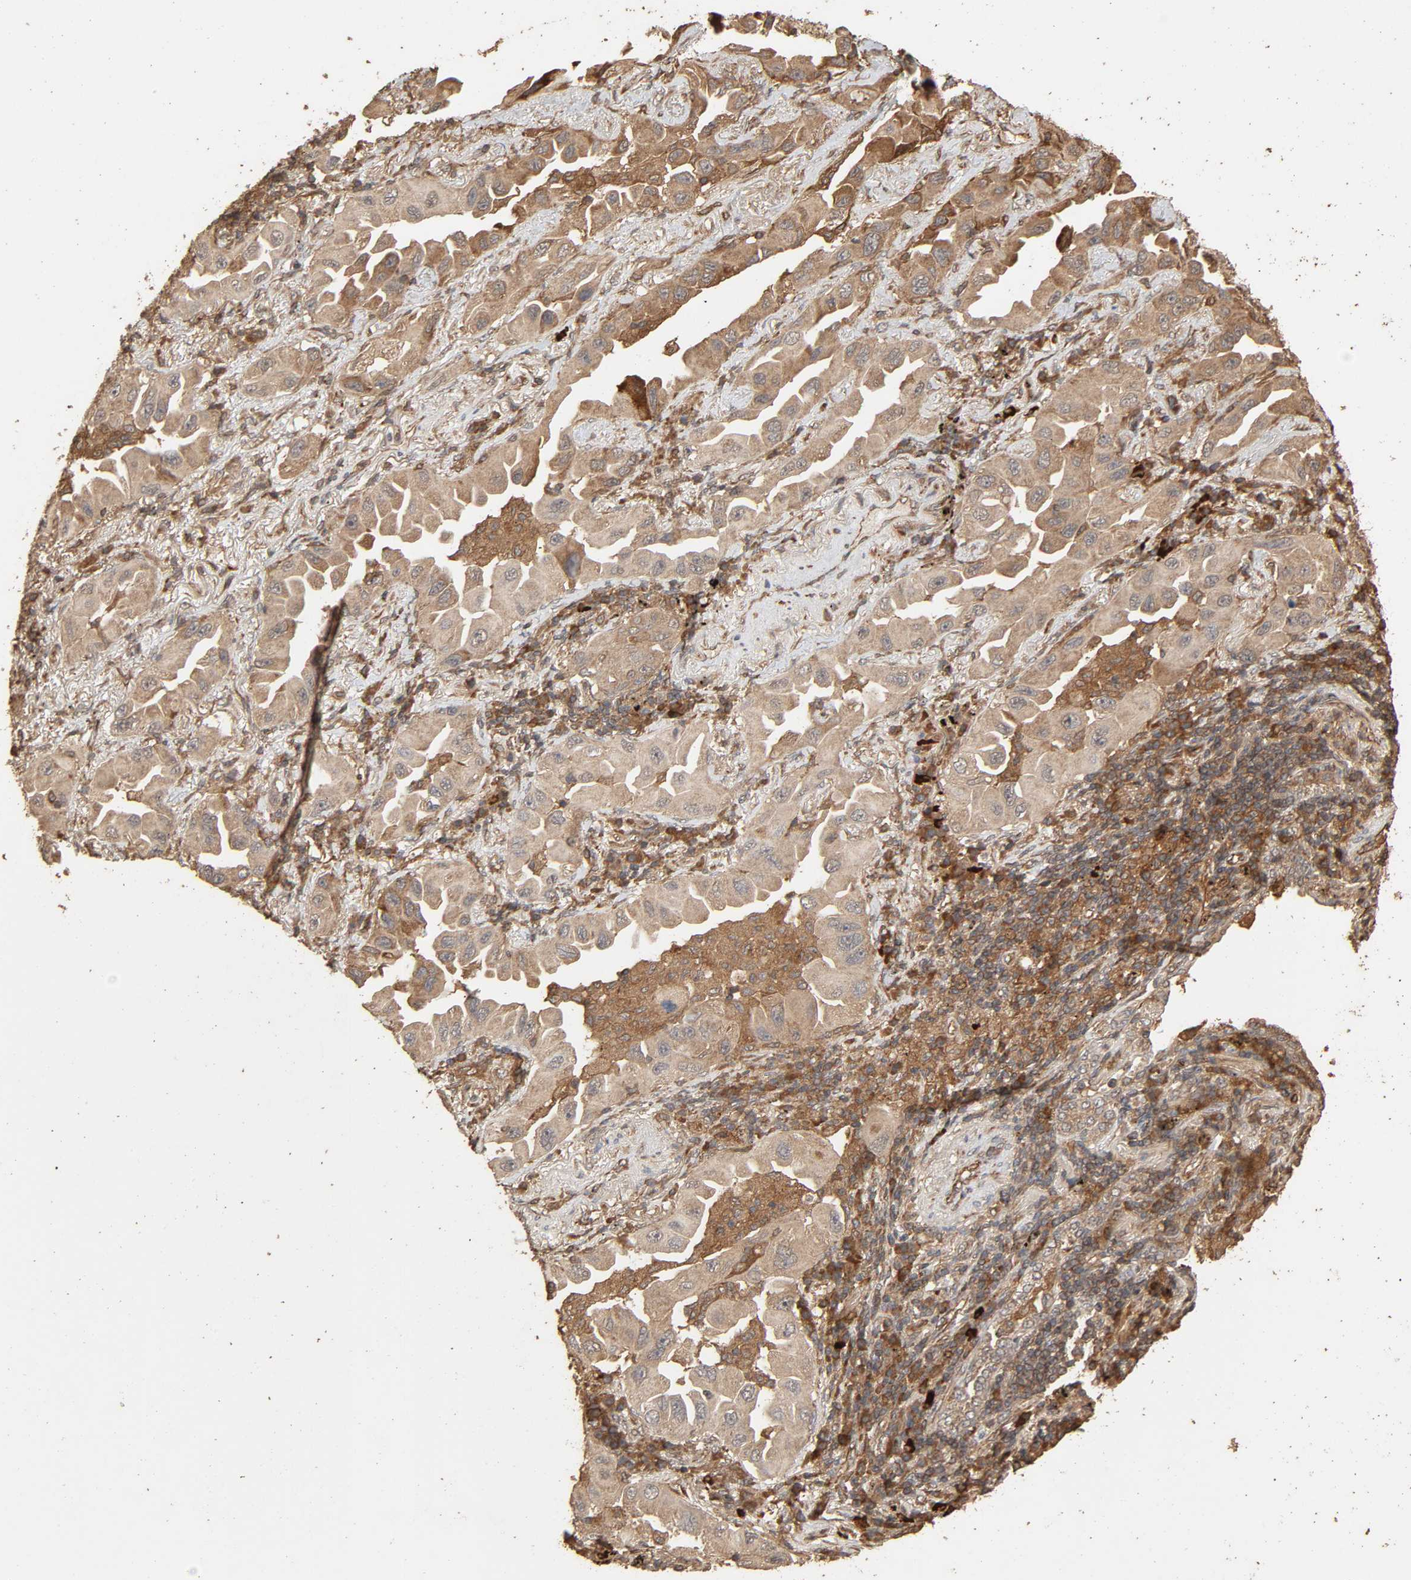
{"staining": {"intensity": "moderate", "quantity": "25%-75%", "location": "cytoplasmic/membranous"}, "tissue": "lung cancer", "cell_type": "Tumor cells", "image_type": "cancer", "snomed": [{"axis": "morphology", "description": "Adenocarcinoma, NOS"}, {"axis": "topography", "description": "Lung"}], "caption": "A brown stain shows moderate cytoplasmic/membranous expression of a protein in adenocarcinoma (lung) tumor cells.", "gene": "RPS6KA6", "patient": {"sex": "female", "age": 65}}